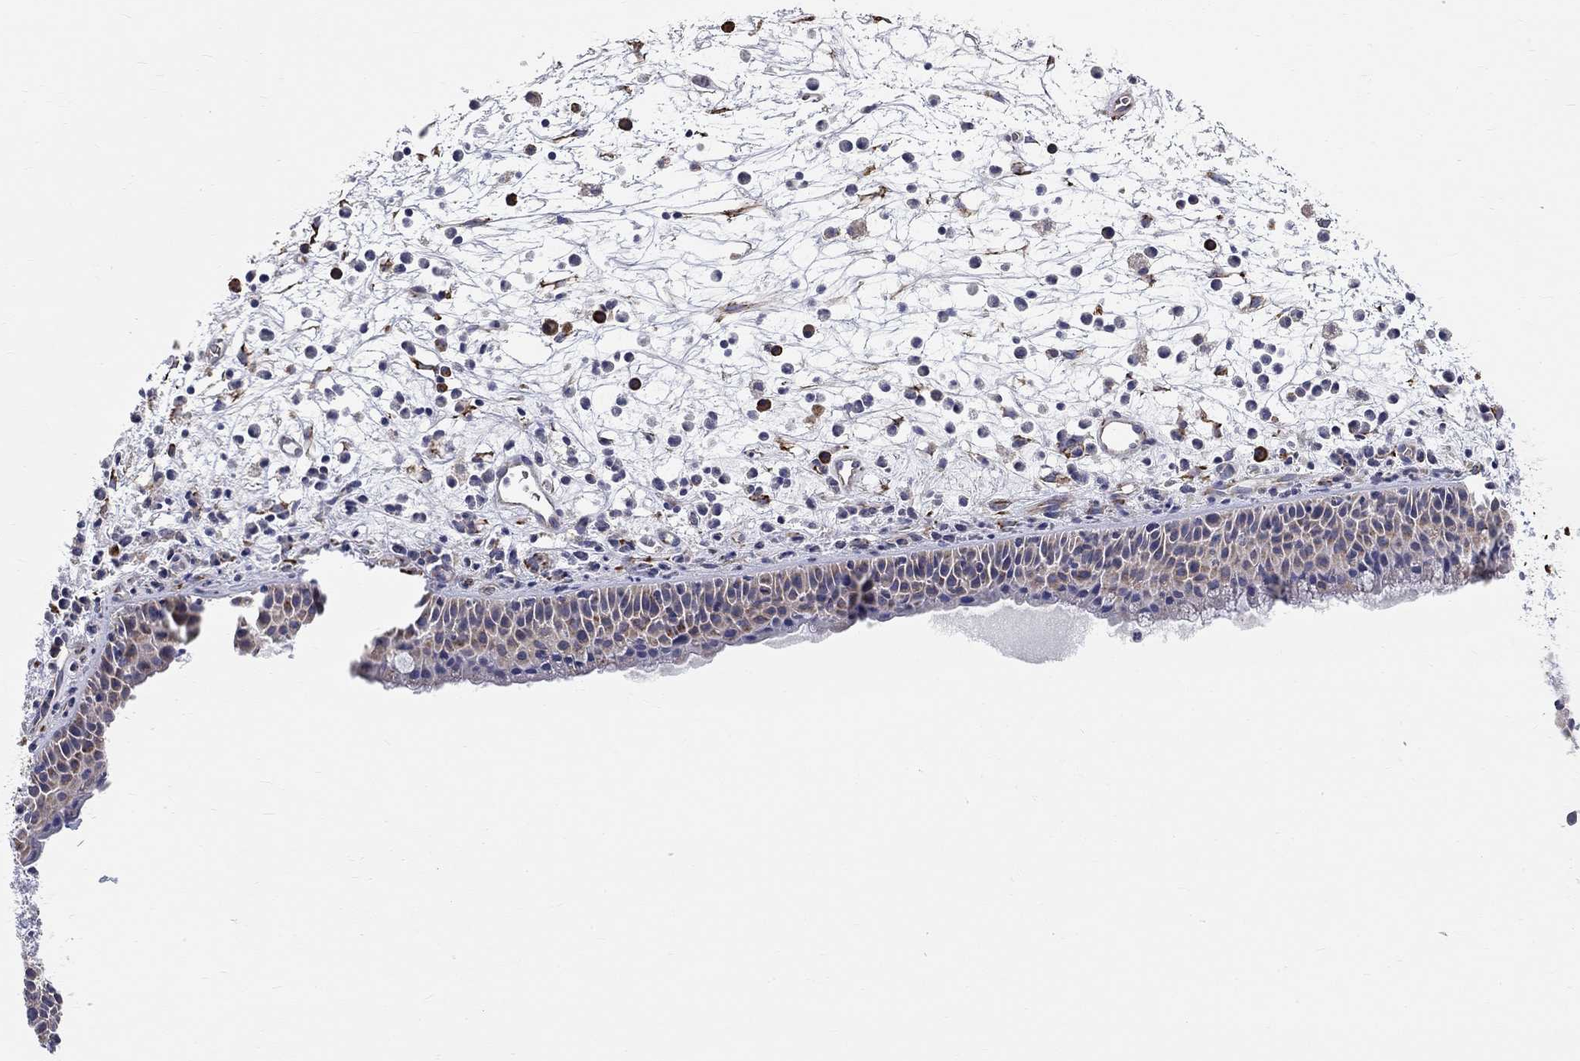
{"staining": {"intensity": "moderate", "quantity": "<25%", "location": "cytoplasmic/membranous"}, "tissue": "nasopharynx", "cell_type": "Respiratory epithelial cells", "image_type": "normal", "snomed": [{"axis": "morphology", "description": "Normal tissue, NOS"}, {"axis": "topography", "description": "Nasopharynx"}], "caption": "High-power microscopy captured an immunohistochemistry (IHC) micrograph of normal nasopharynx, revealing moderate cytoplasmic/membranous expression in about <25% of respiratory epithelial cells.", "gene": "CASTOR1", "patient": {"sex": "female", "age": 73}}